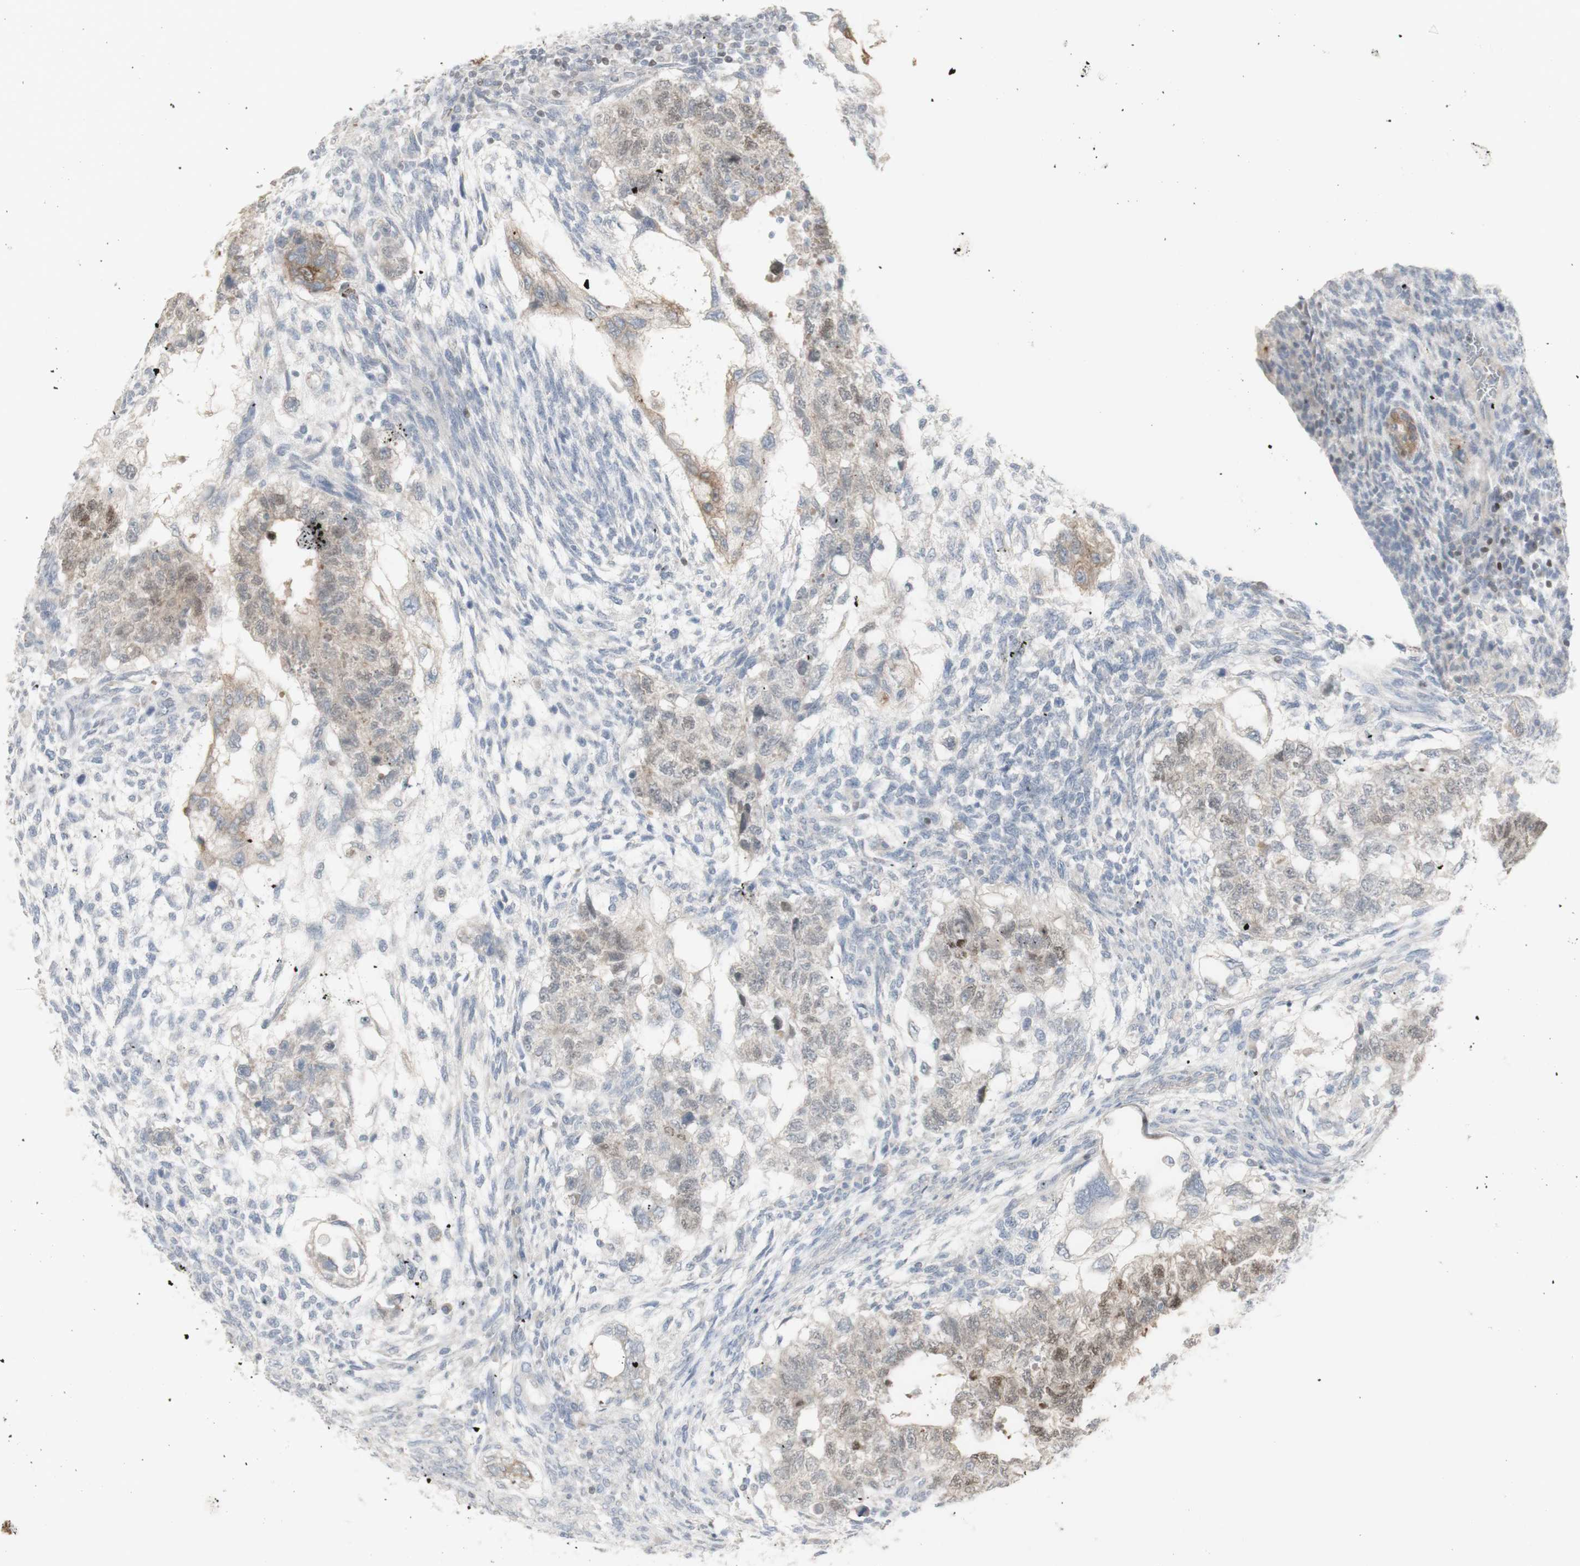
{"staining": {"intensity": "moderate", "quantity": ">75%", "location": "cytoplasmic/membranous,nuclear"}, "tissue": "testis cancer", "cell_type": "Tumor cells", "image_type": "cancer", "snomed": [{"axis": "morphology", "description": "Normal tissue, NOS"}, {"axis": "morphology", "description": "Carcinoma, Embryonal, NOS"}, {"axis": "topography", "description": "Testis"}], "caption": "A brown stain highlights moderate cytoplasmic/membranous and nuclear positivity of a protein in testis cancer (embryonal carcinoma) tumor cells.", "gene": "C1orf116", "patient": {"sex": "male", "age": 36}}